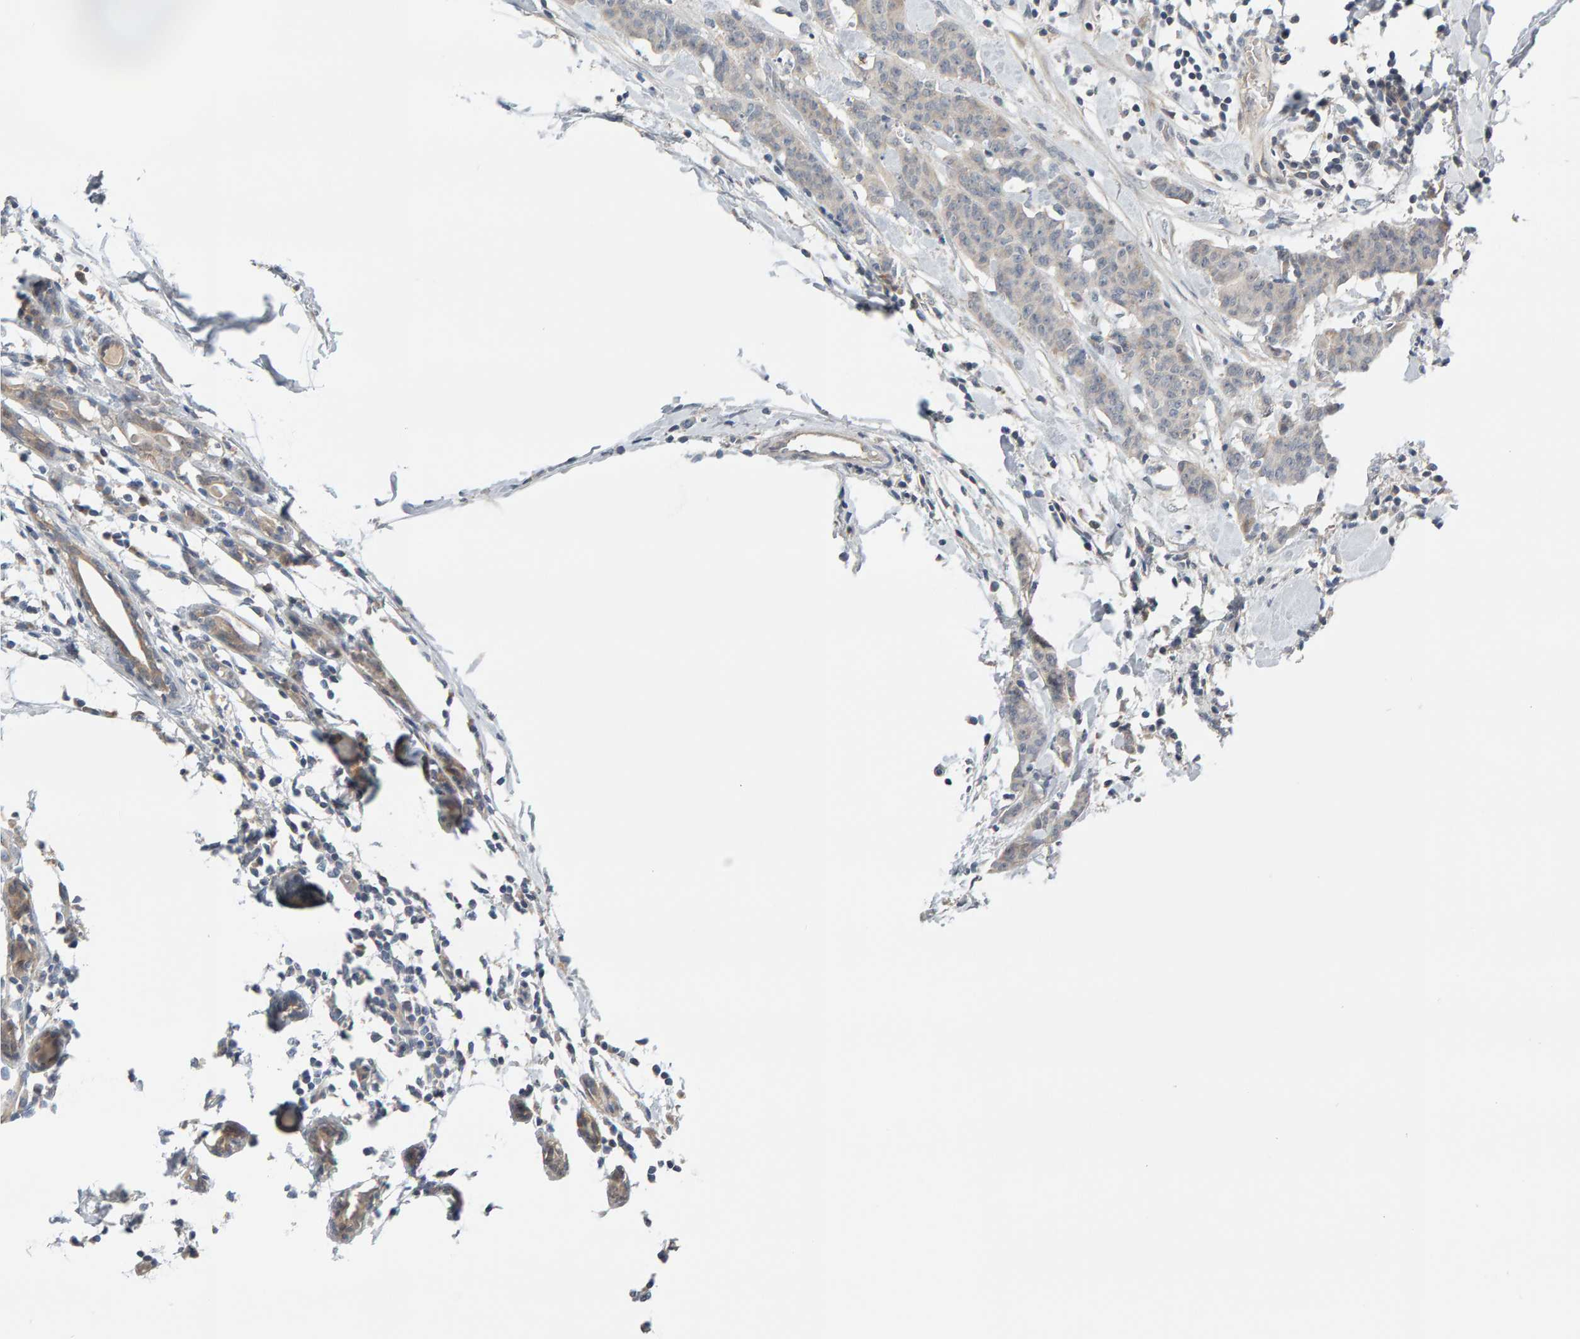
{"staining": {"intensity": "weak", "quantity": "<25%", "location": "cytoplasmic/membranous"}, "tissue": "breast cancer", "cell_type": "Tumor cells", "image_type": "cancer", "snomed": [{"axis": "morphology", "description": "Normal tissue, NOS"}, {"axis": "morphology", "description": "Duct carcinoma"}, {"axis": "topography", "description": "Breast"}], "caption": "An image of human breast intraductal carcinoma is negative for staining in tumor cells. Brightfield microscopy of IHC stained with DAB (3,3'-diaminobenzidine) (brown) and hematoxylin (blue), captured at high magnification.", "gene": "GFUS", "patient": {"sex": "female", "age": 40}}